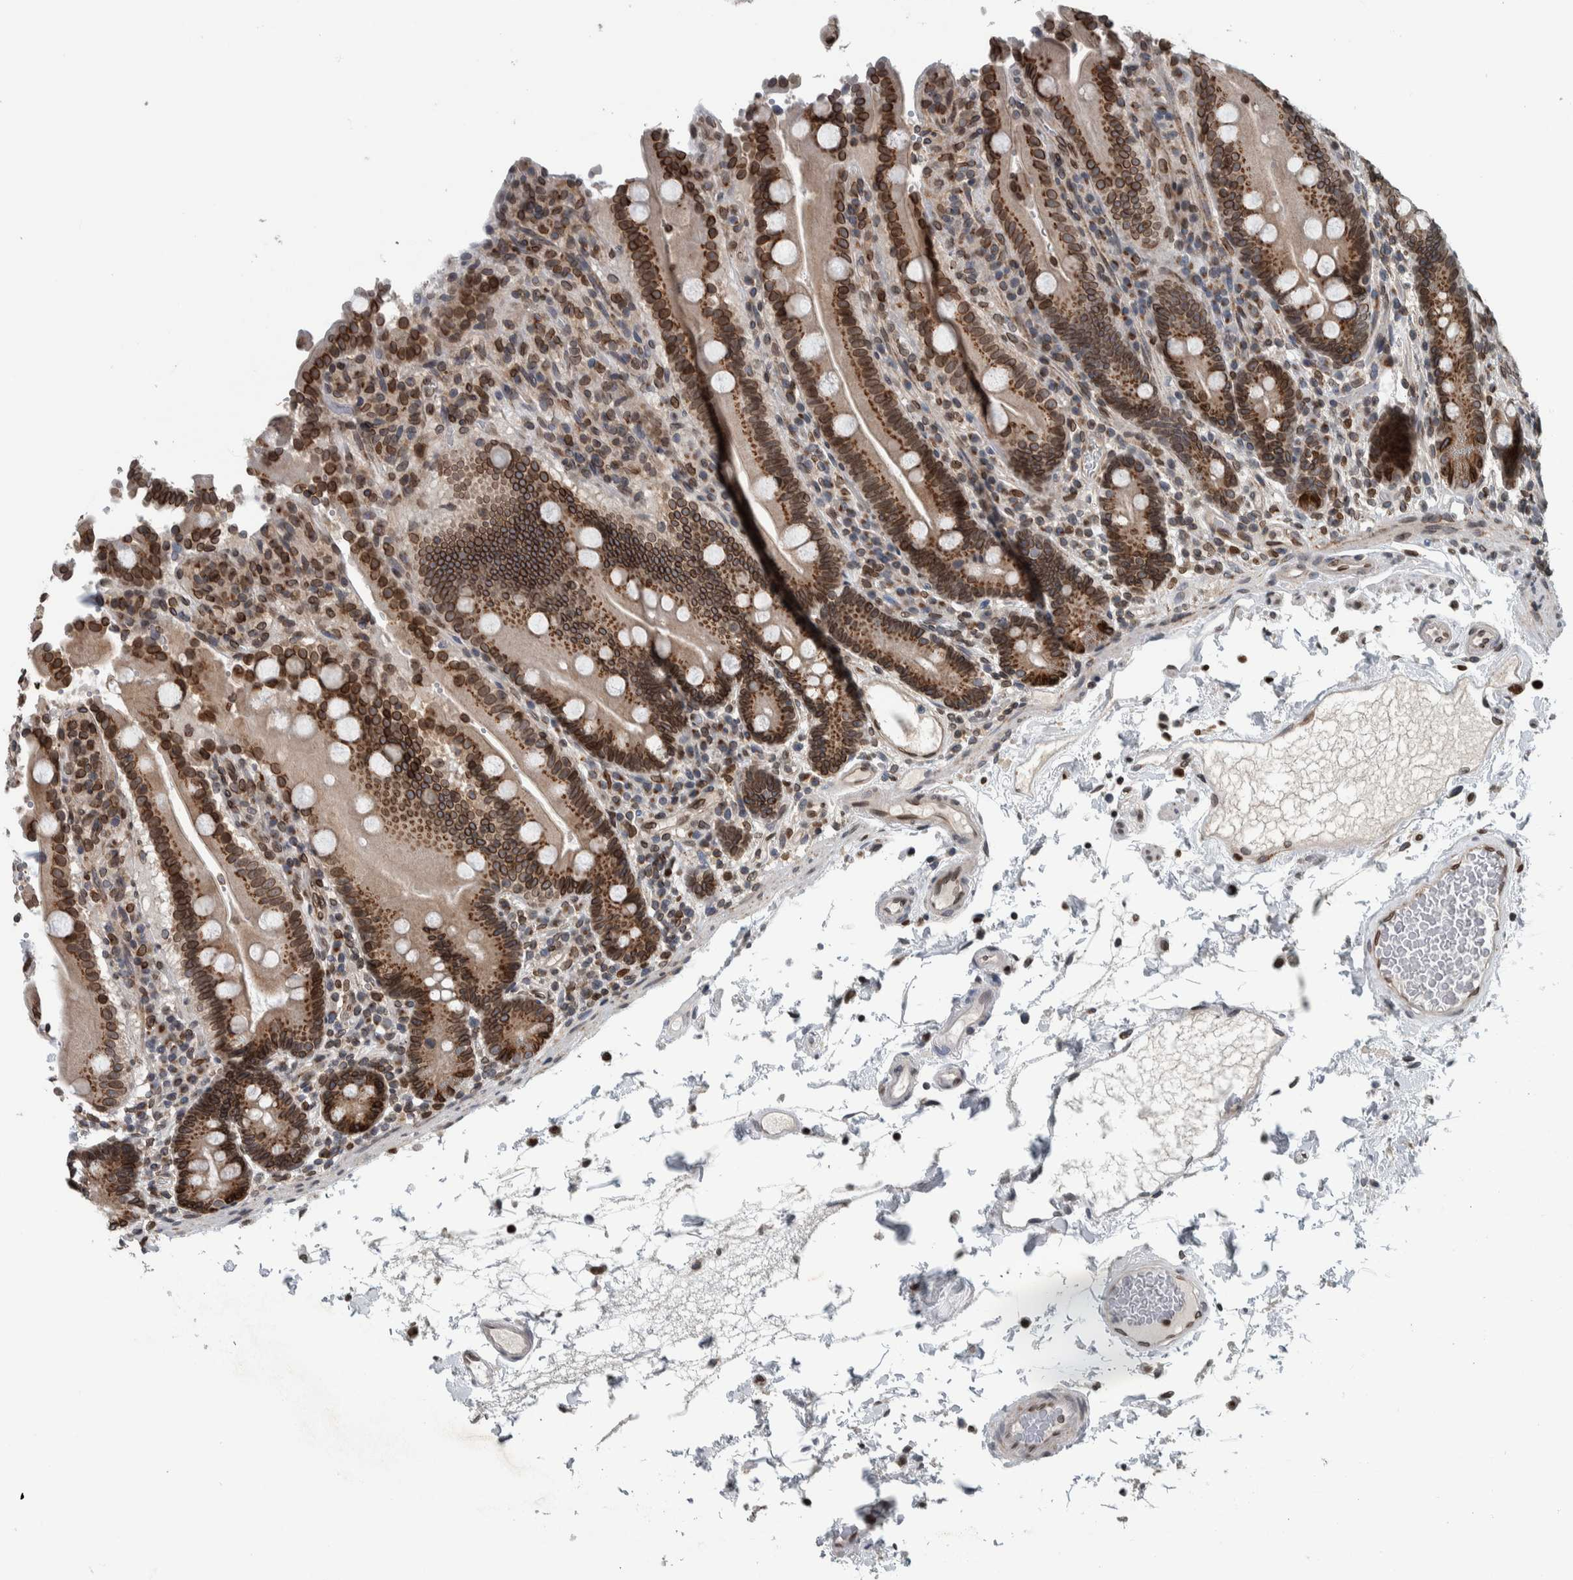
{"staining": {"intensity": "moderate", "quantity": ">75%", "location": "cytoplasmic/membranous,nuclear"}, "tissue": "duodenum", "cell_type": "Glandular cells", "image_type": "normal", "snomed": [{"axis": "morphology", "description": "Normal tissue, NOS"}, {"axis": "topography", "description": "Small intestine, NOS"}], "caption": "Protein staining shows moderate cytoplasmic/membranous,nuclear positivity in about >75% of glandular cells in normal duodenum.", "gene": "FAM135B", "patient": {"sex": "female", "age": 71}}